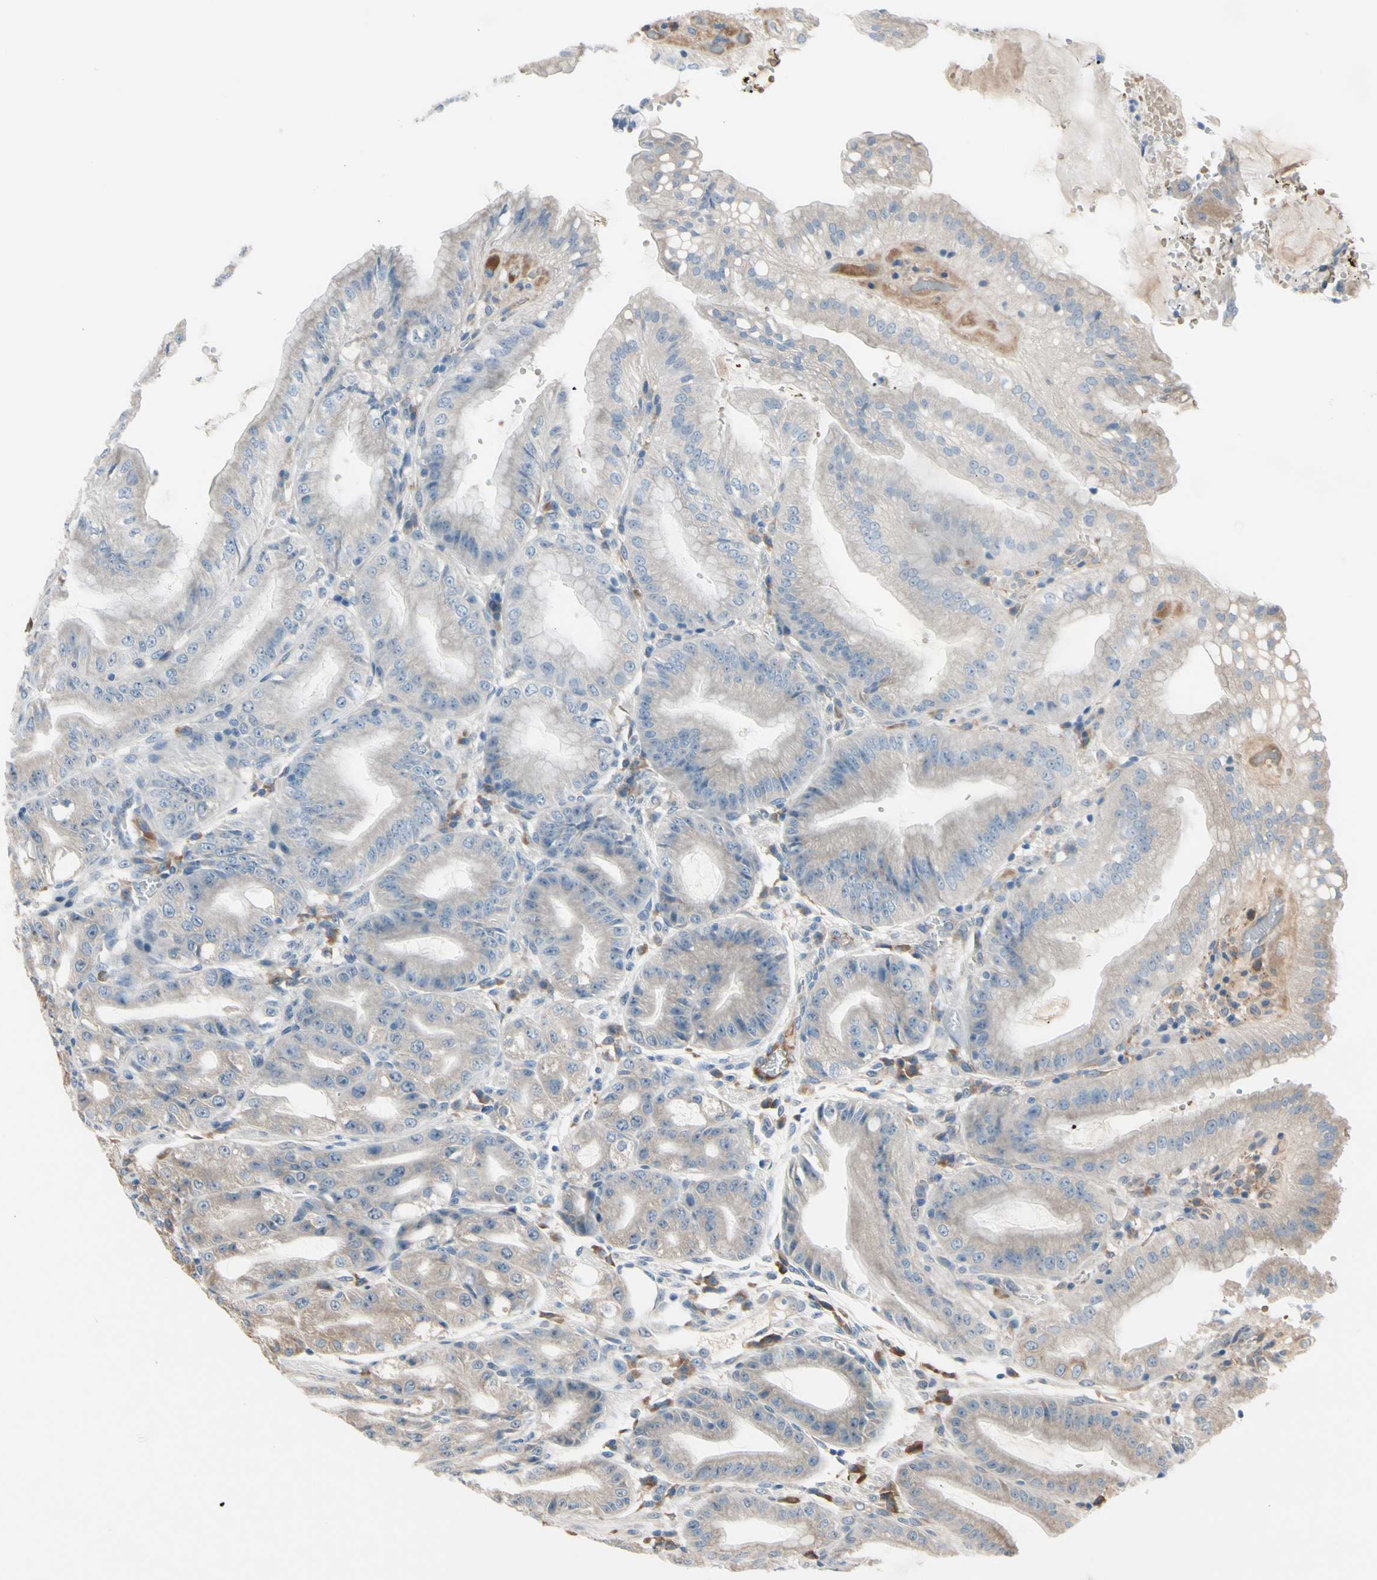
{"staining": {"intensity": "strong", "quantity": "<25%", "location": "cytoplasmic/membranous"}, "tissue": "stomach", "cell_type": "Glandular cells", "image_type": "normal", "snomed": [{"axis": "morphology", "description": "Normal tissue, NOS"}, {"axis": "topography", "description": "Stomach, lower"}], "caption": "Immunohistochemical staining of unremarkable stomach reveals <25% levels of strong cytoplasmic/membranous protein expression in about <25% of glandular cells.", "gene": "SNX29", "patient": {"sex": "male", "age": 71}}